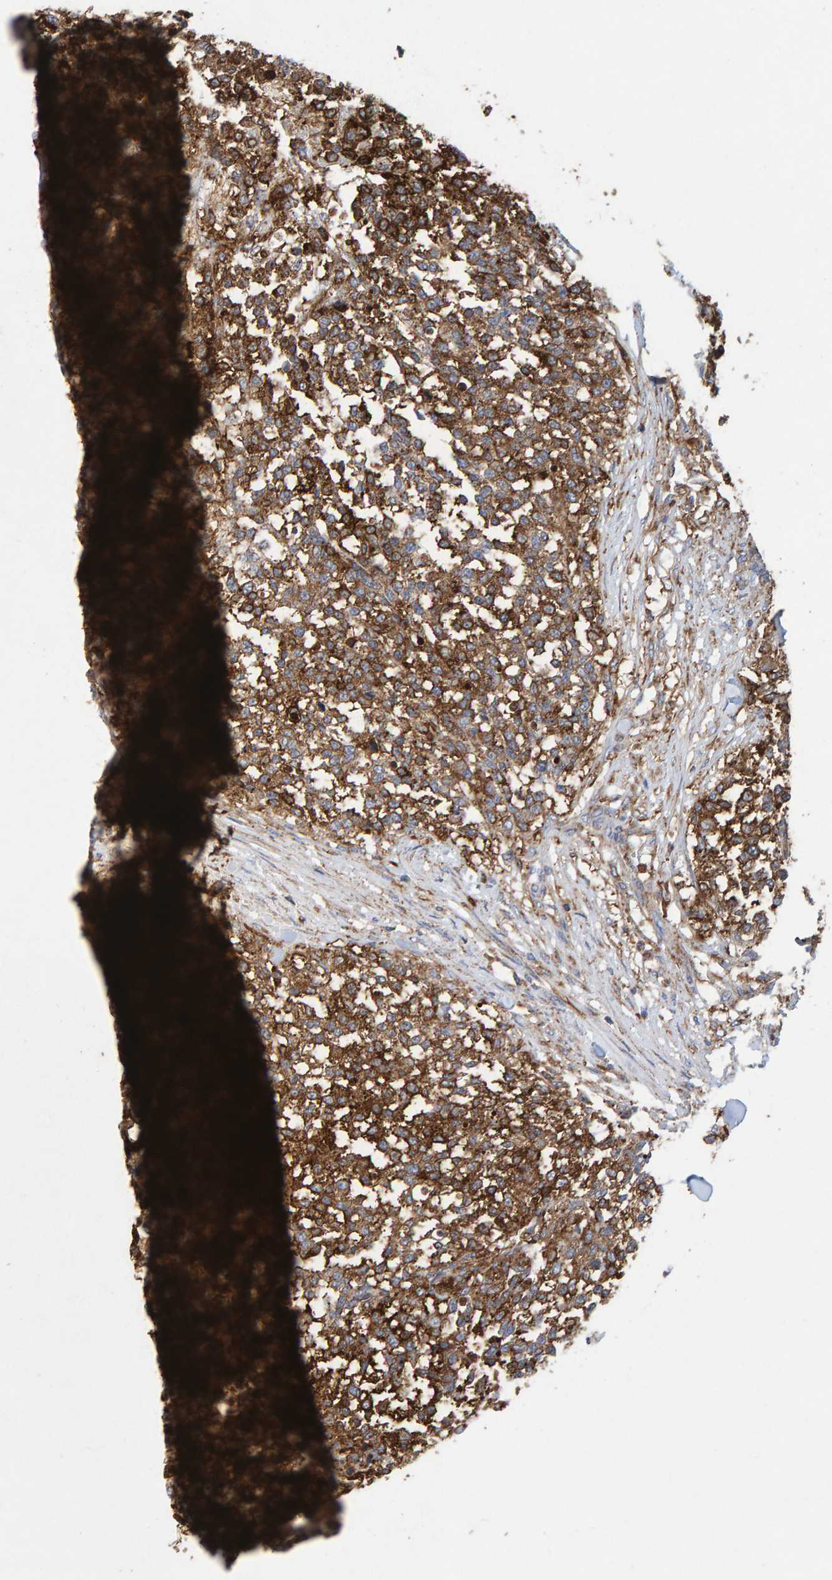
{"staining": {"intensity": "strong", "quantity": ">75%", "location": "cytoplasmic/membranous"}, "tissue": "testis cancer", "cell_type": "Tumor cells", "image_type": "cancer", "snomed": [{"axis": "morphology", "description": "Seminoma, NOS"}, {"axis": "topography", "description": "Testis"}], "caption": "Protein analysis of testis cancer (seminoma) tissue shows strong cytoplasmic/membranous staining in about >75% of tumor cells.", "gene": "MVP", "patient": {"sex": "male", "age": 59}}